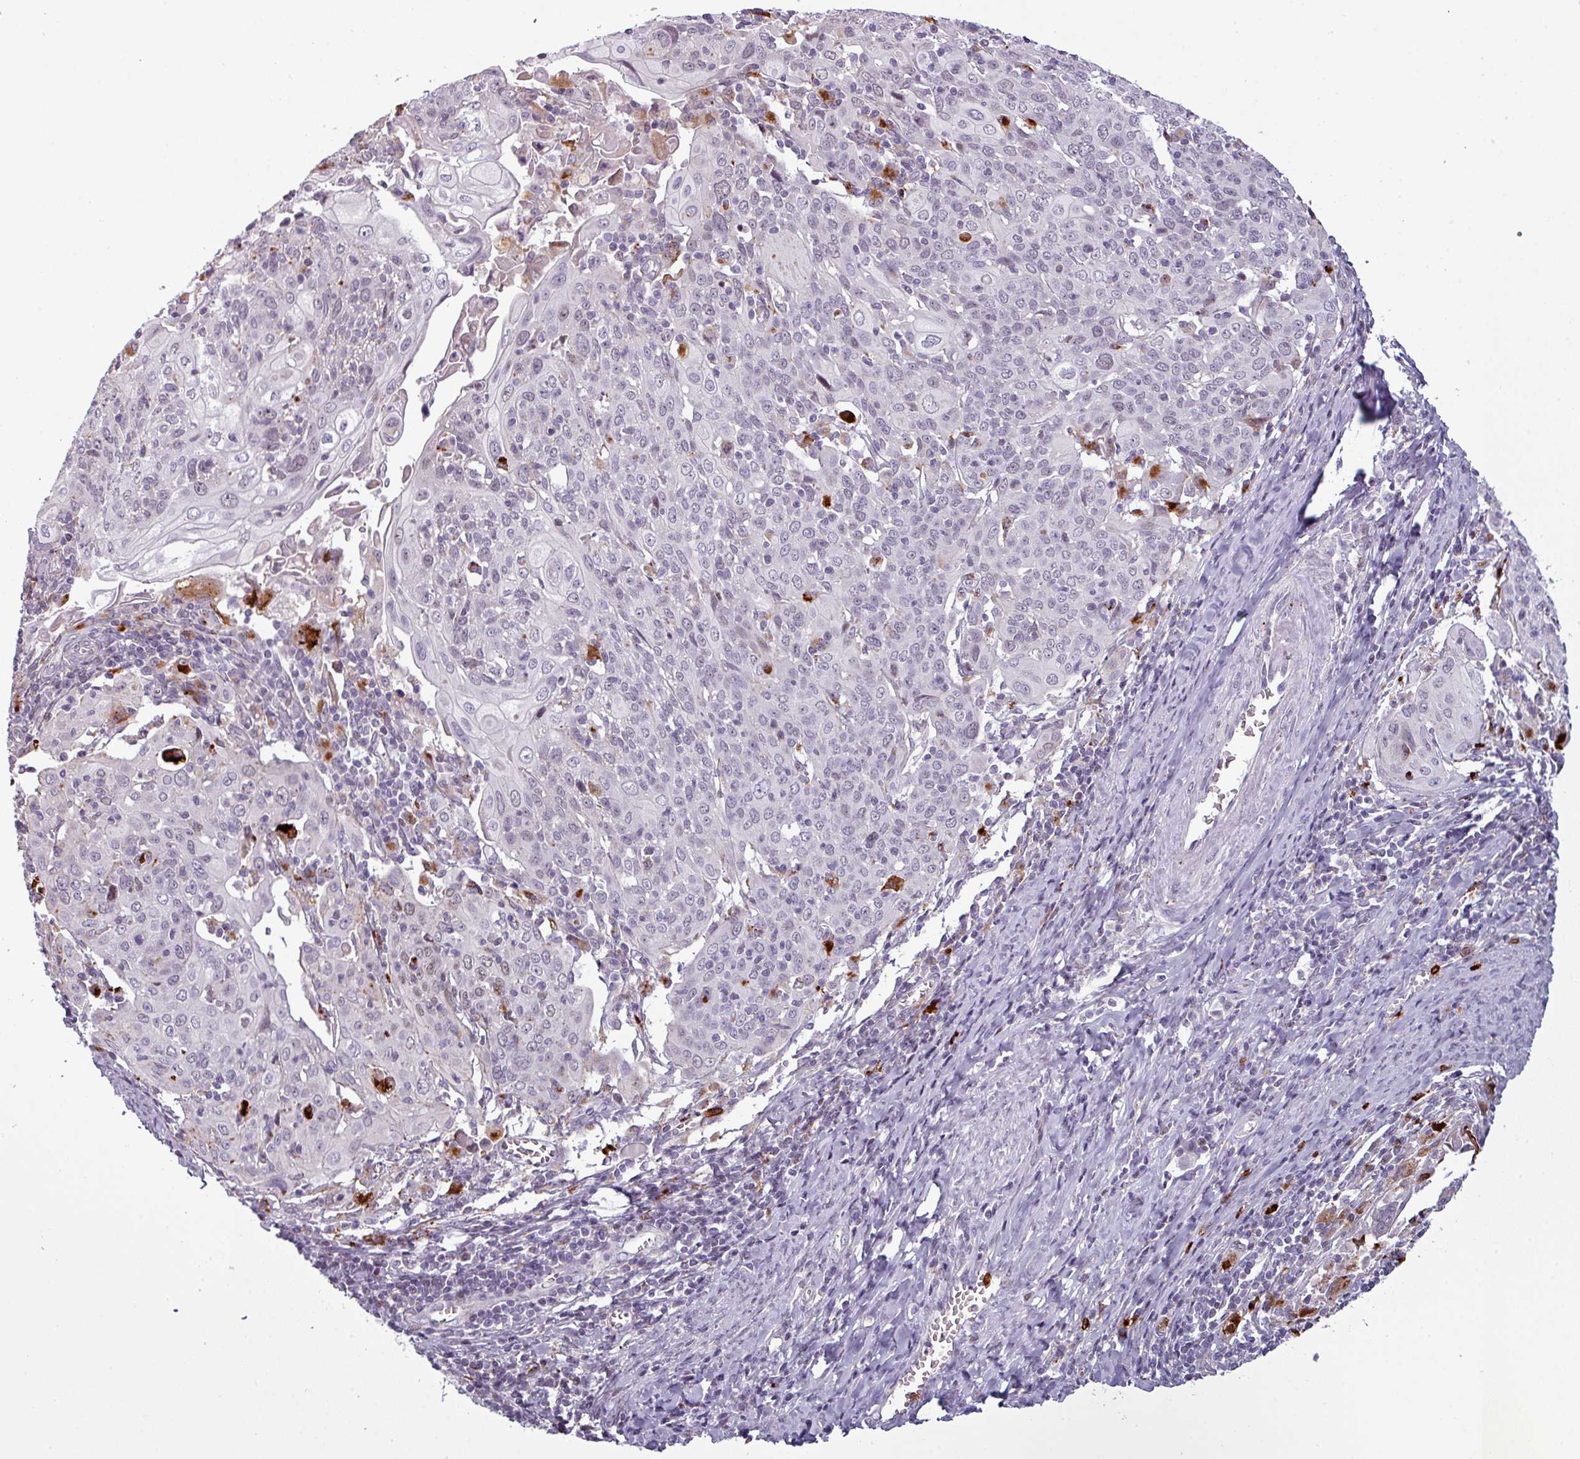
{"staining": {"intensity": "negative", "quantity": "none", "location": "none"}, "tissue": "cervical cancer", "cell_type": "Tumor cells", "image_type": "cancer", "snomed": [{"axis": "morphology", "description": "Squamous cell carcinoma, NOS"}, {"axis": "topography", "description": "Cervix"}], "caption": "Immunohistochemical staining of human cervical cancer reveals no significant expression in tumor cells.", "gene": "TMEFF1", "patient": {"sex": "female", "age": 67}}